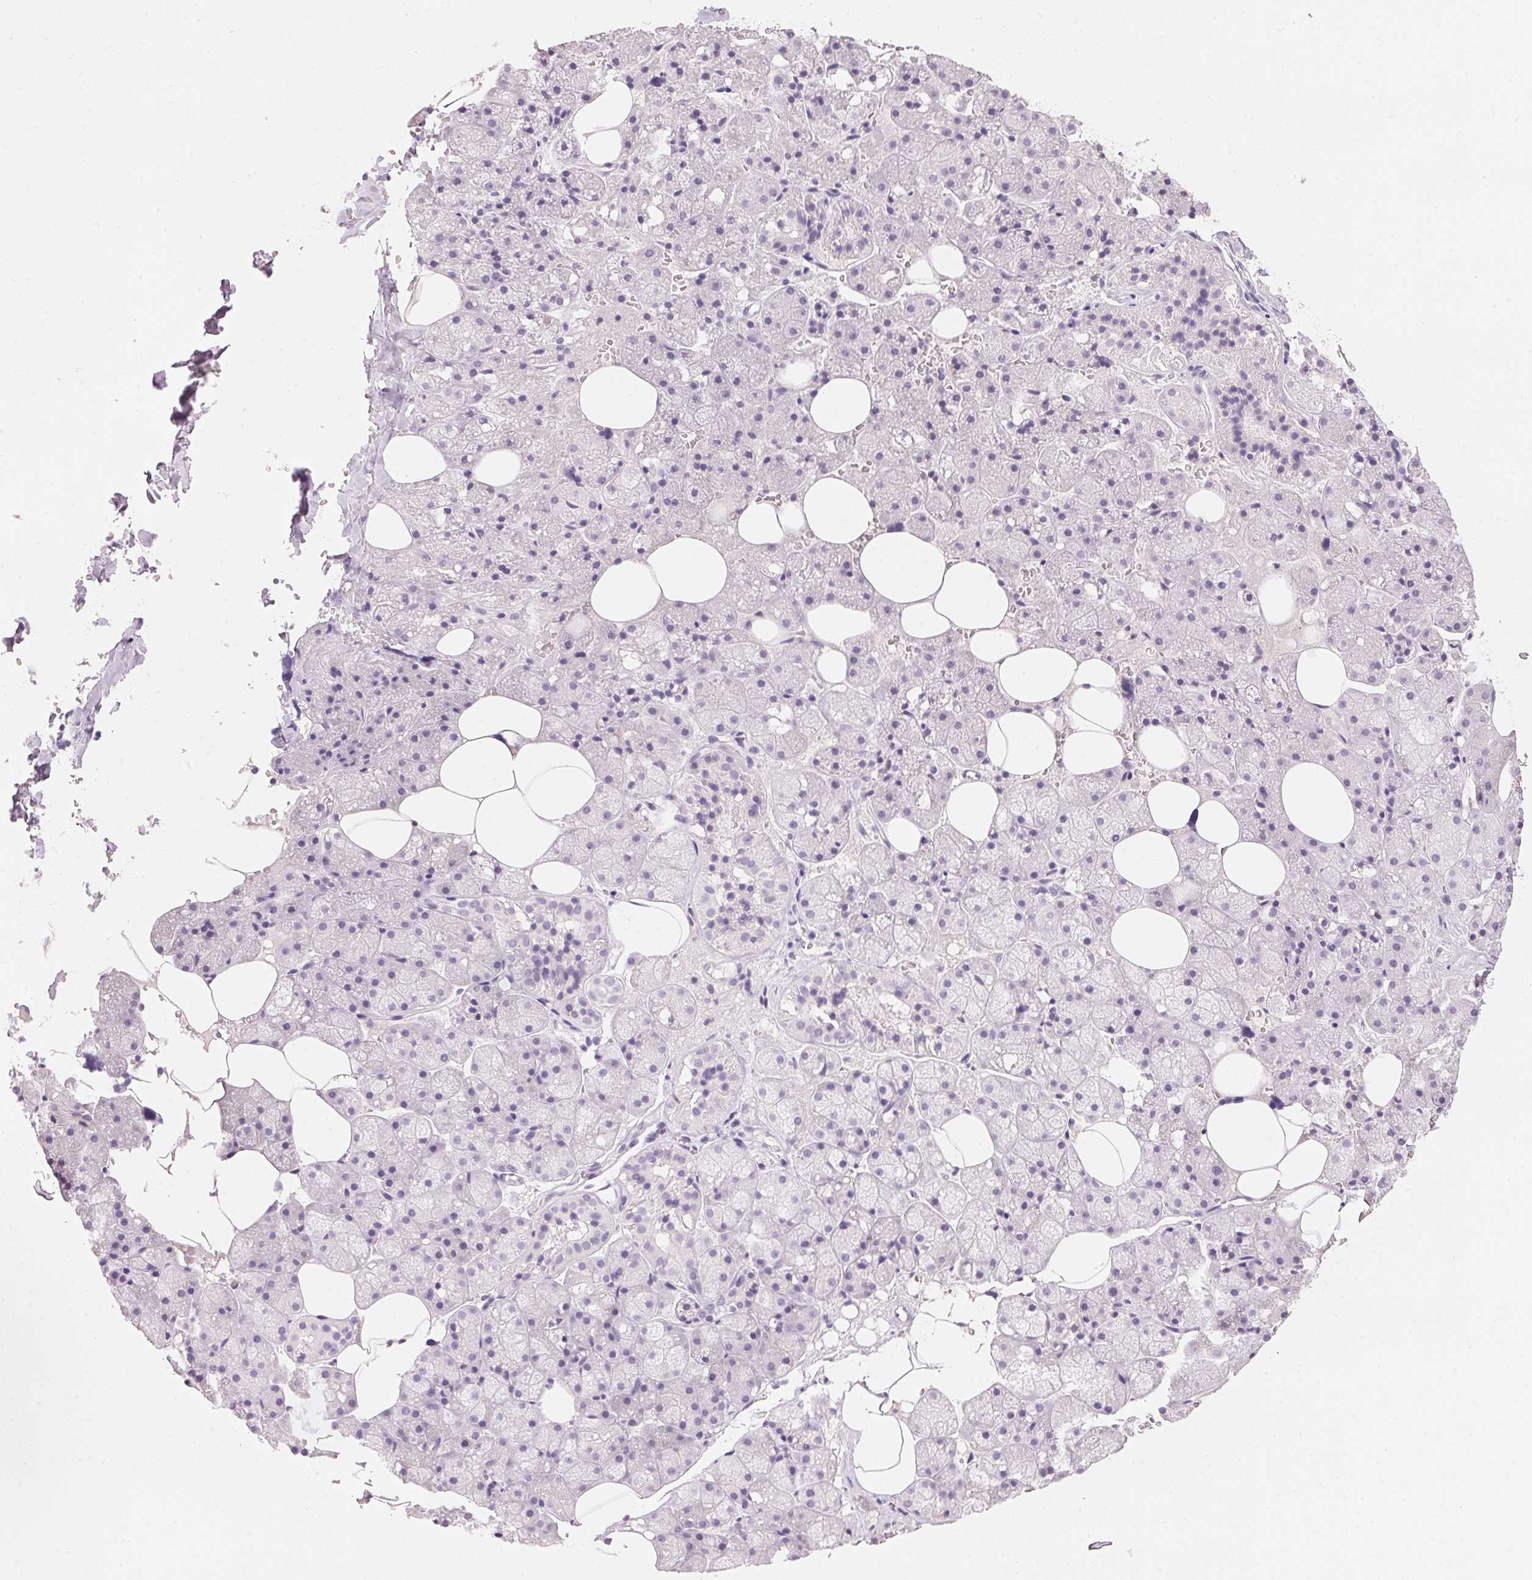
{"staining": {"intensity": "negative", "quantity": "none", "location": "none"}, "tissue": "salivary gland", "cell_type": "Glandular cells", "image_type": "normal", "snomed": [{"axis": "morphology", "description": "Normal tissue, NOS"}, {"axis": "topography", "description": "Salivary gland"}, {"axis": "topography", "description": "Peripheral nerve tissue"}], "caption": "DAB immunohistochemical staining of benign salivary gland reveals no significant staining in glandular cells. Nuclei are stained in blue.", "gene": "HOXB13", "patient": {"sex": "male", "age": 38}}